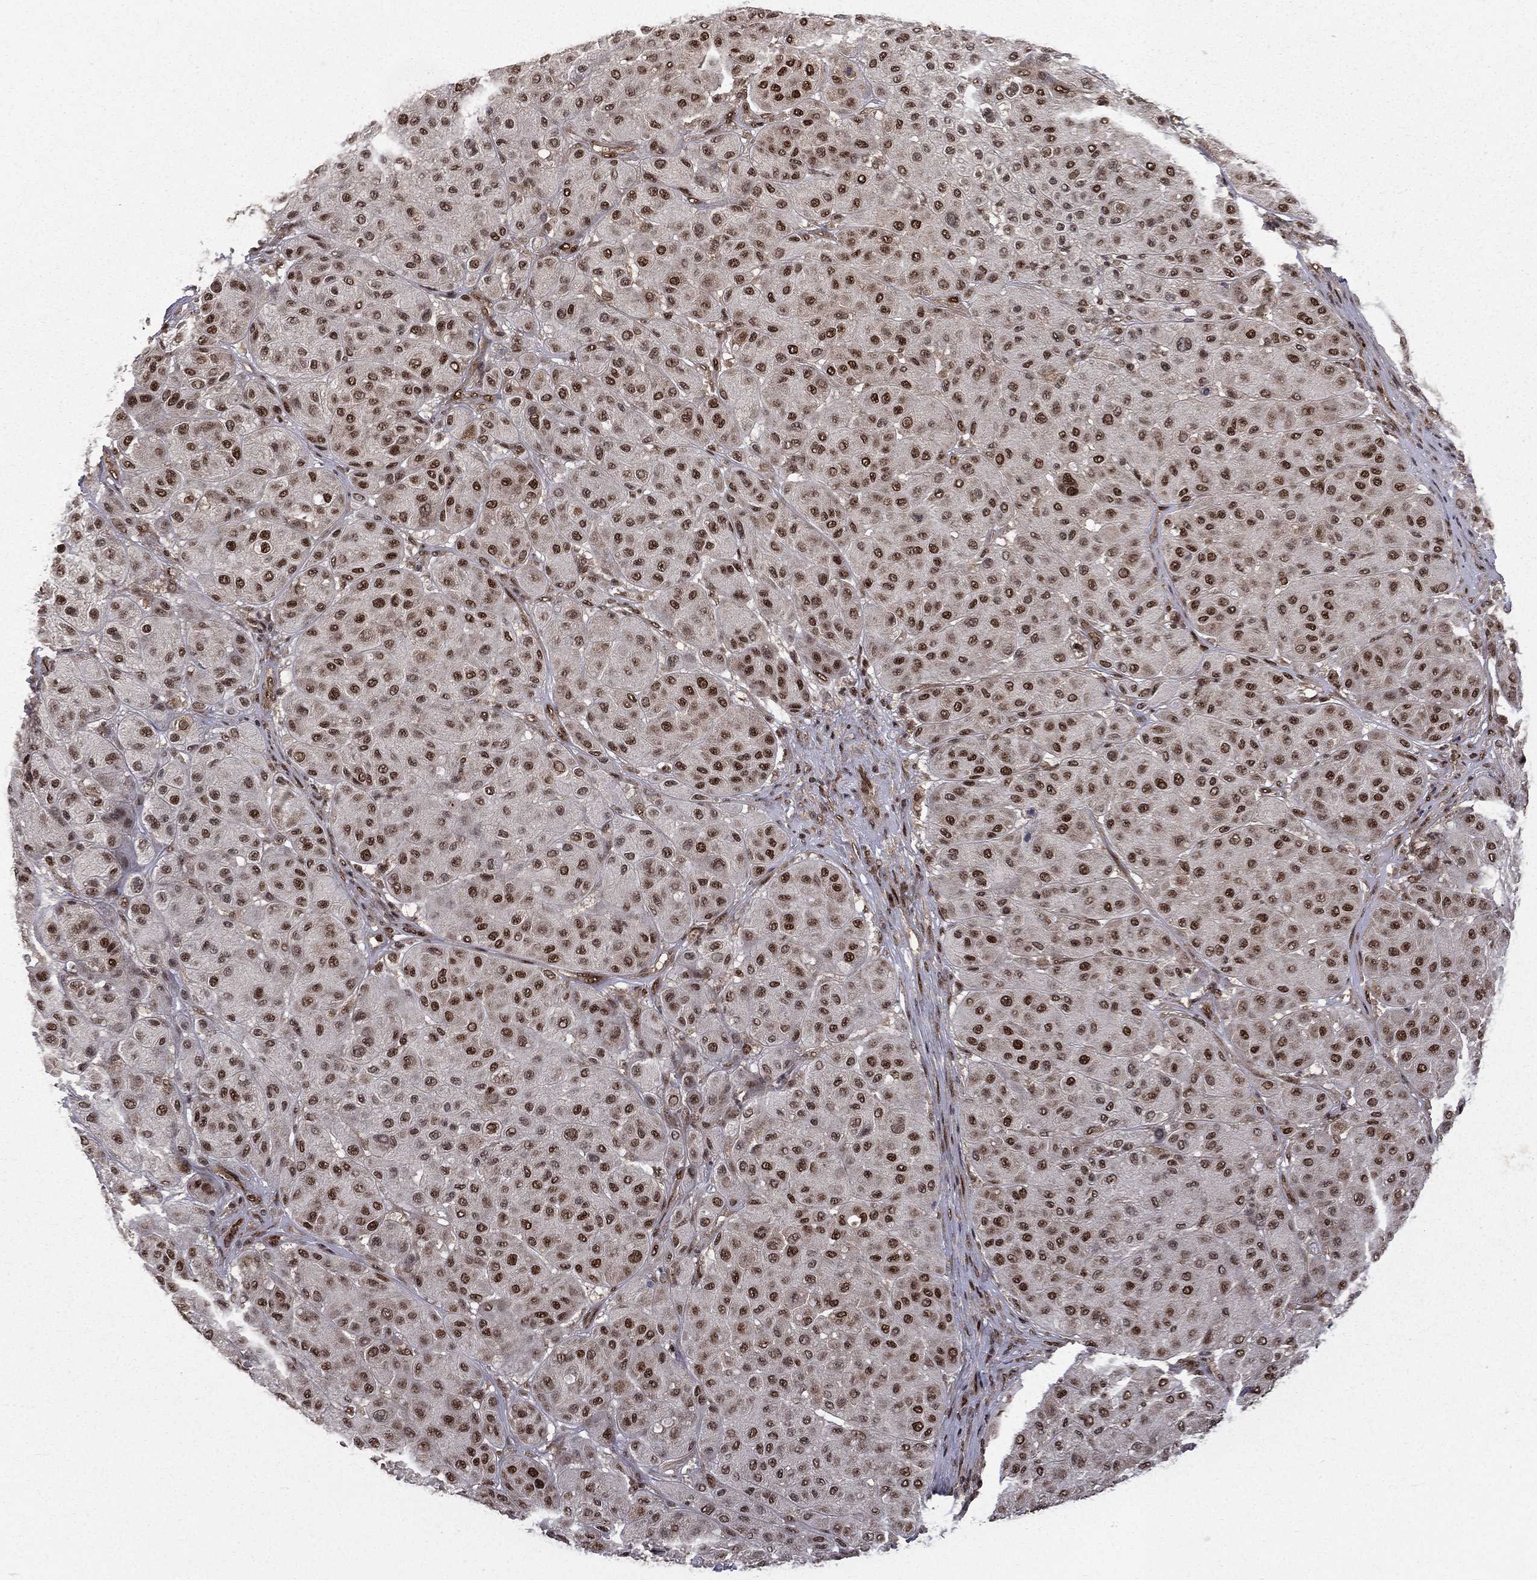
{"staining": {"intensity": "strong", "quantity": "25%-75%", "location": "nuclear"}, "tissue": "melanoma", "cell_type": "Tumor cells", "image_type": "cancer", "snomed": [{"axis": "morphology", "description": "Malignant melanoma, Metastatic site"}, {"axis": "topography", "description": "Smooth muscle"}], "caption": "A micrograph of human malignant melanoma (metastatic site) stained for a protein demonstrates strong nuclear brown staining in tumor cells. (DAB = brown stain, brightfield microscopy at high magnification).", "gene": "JMJD6", "patient": {"sex": "male", "age": 41}}